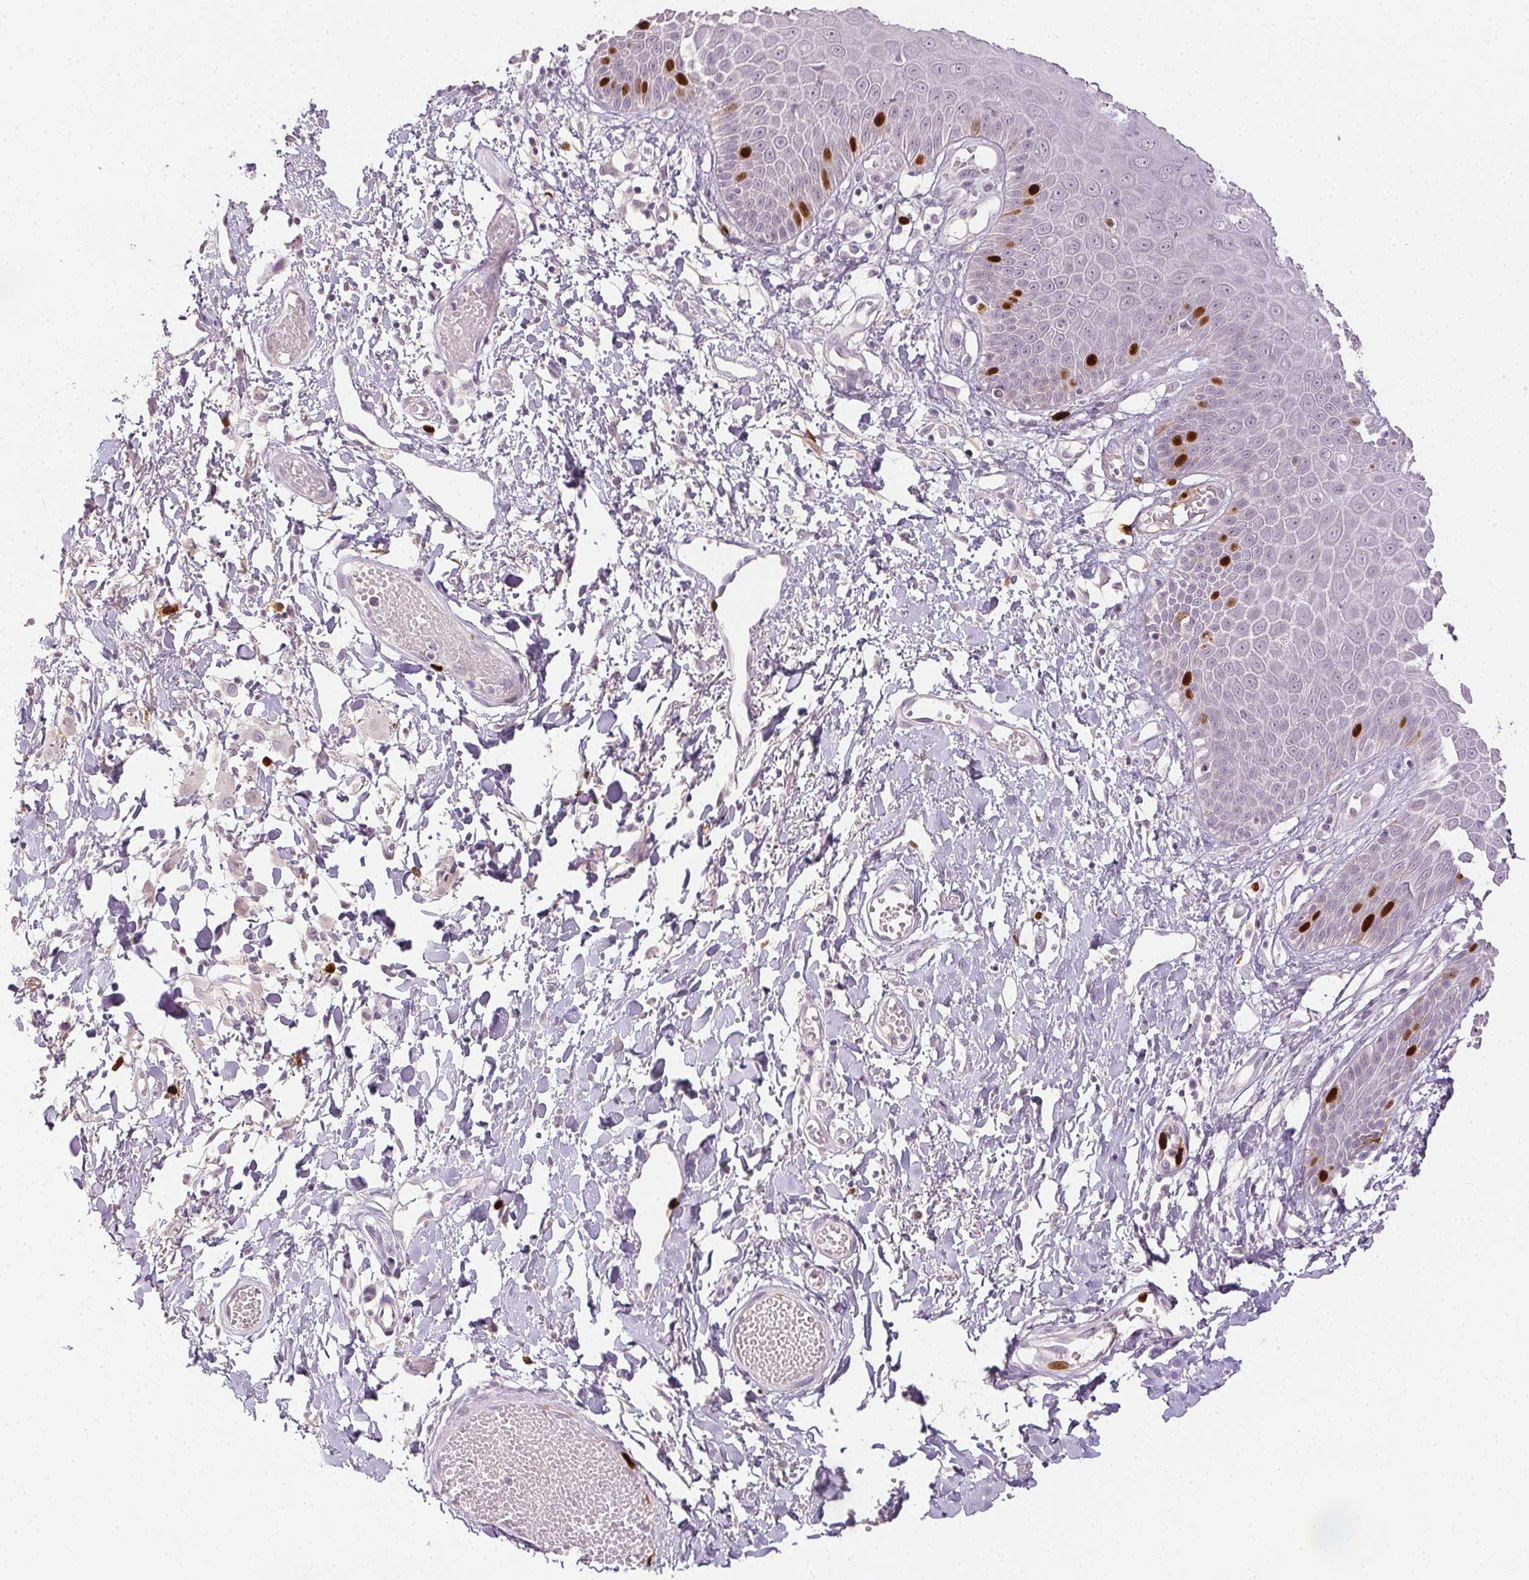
{"staining": {"intensity": "strong", "quantity": "<25%", "location": "nuclear"}, "tissue": "skin", "cell_type": "Epidermal cells", "image_type": "normal", "snomed": [{"axis": "morphology", "description": "Normal tissue, NOS"}, {"axis": "topography", "description": "Anal"}, {"axis": "topography", "description": "Peripheral nerve tissue"}], "caption": "Immunohistochemistry photomicrograph of benign skin: human skin stained using immunohistochemistry (IHC) demonstrates medium levels of strong protein expression localized specifically in the nuclear of epidermal cells, appearing as a nuclear brown color.", "gene": "ANLN", "patient": {"sex": "male", "age": 78}}